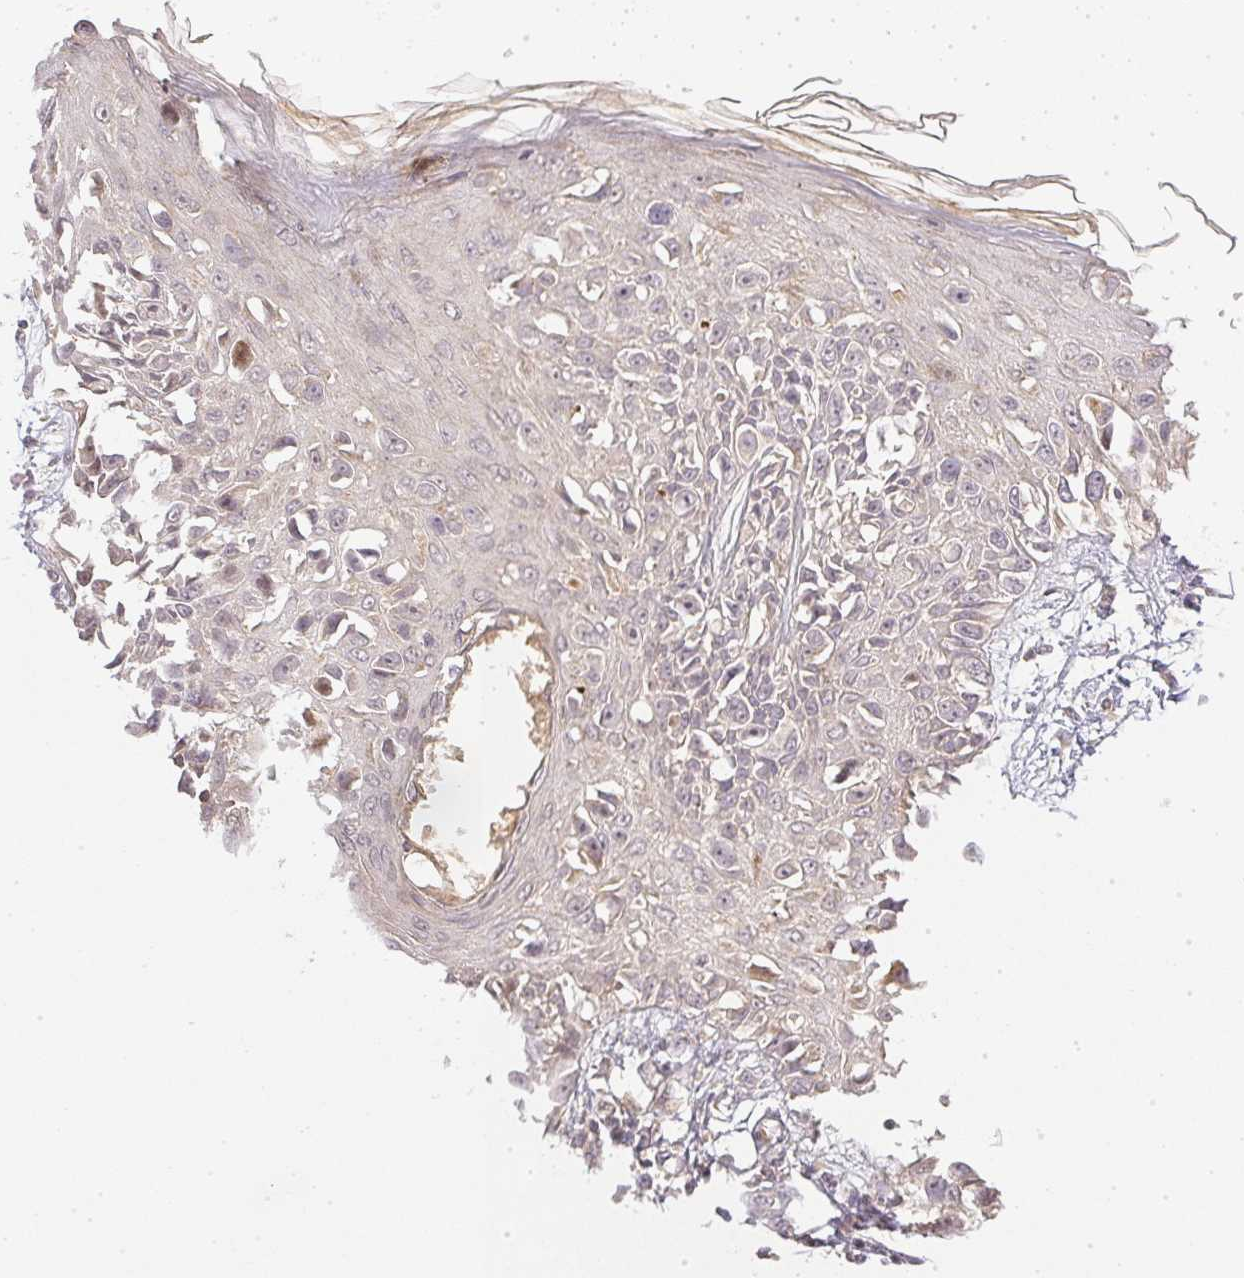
{"staining": {"intensity": "negative", "quantity": "none", "location": "none"}, "tissue": "melanoma", "cell_type": "Tumor cells", "image_type": "cancer", "snomed": [{"axis": "morphology", "description": "Malignant melanoma, NOS"}, {"axis": "topography", "description": "Skin"}], "caption": "The micrograph demonstrates no significant staining in tumor cells of melanoma.", "gene": "SERPINE1", "patient": {"sex": "male", "age": 73}}